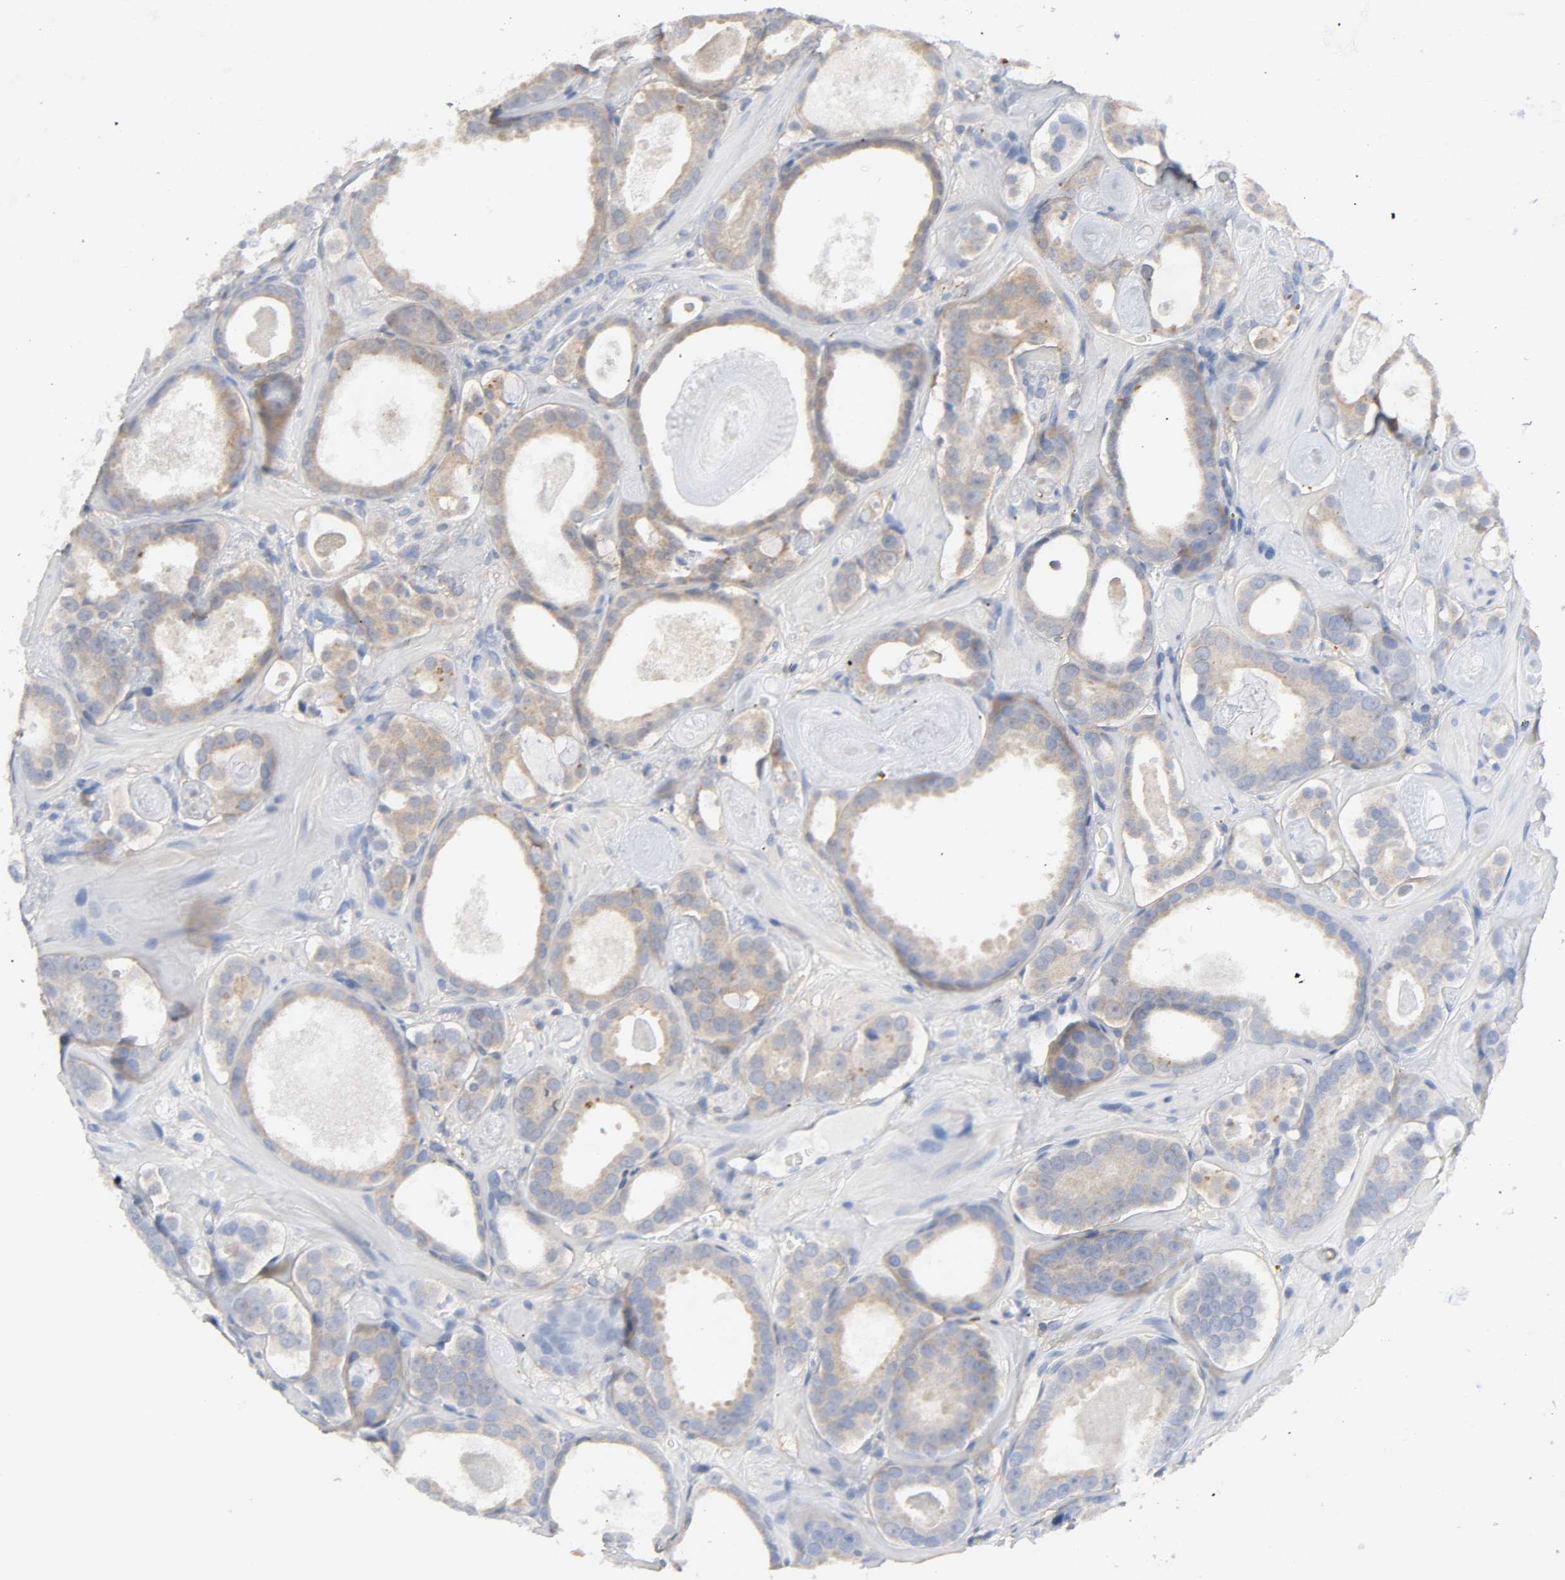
{"staining": {"intensity": "weak", "quantity": ">75%", "location": "cytoplasmic/membranous"}, "tissue": "prostate cancer", "cell_type": "Tumor cells", "image_type": "cancer", "snomed": [{"axis": "morphology", "description": "Adenocarcinoma, Low grade"}, {"axis": "topography", "description": "Prostate"}], "caption": "Brown immunohistochemical staining in prostate adenocarcinoma (low-grade) shows weak cytoplasmic/membranous positivity in about >75% of tumor cells.", "gene": "MIF", "patient": {"sex": "male", "age": 57}}